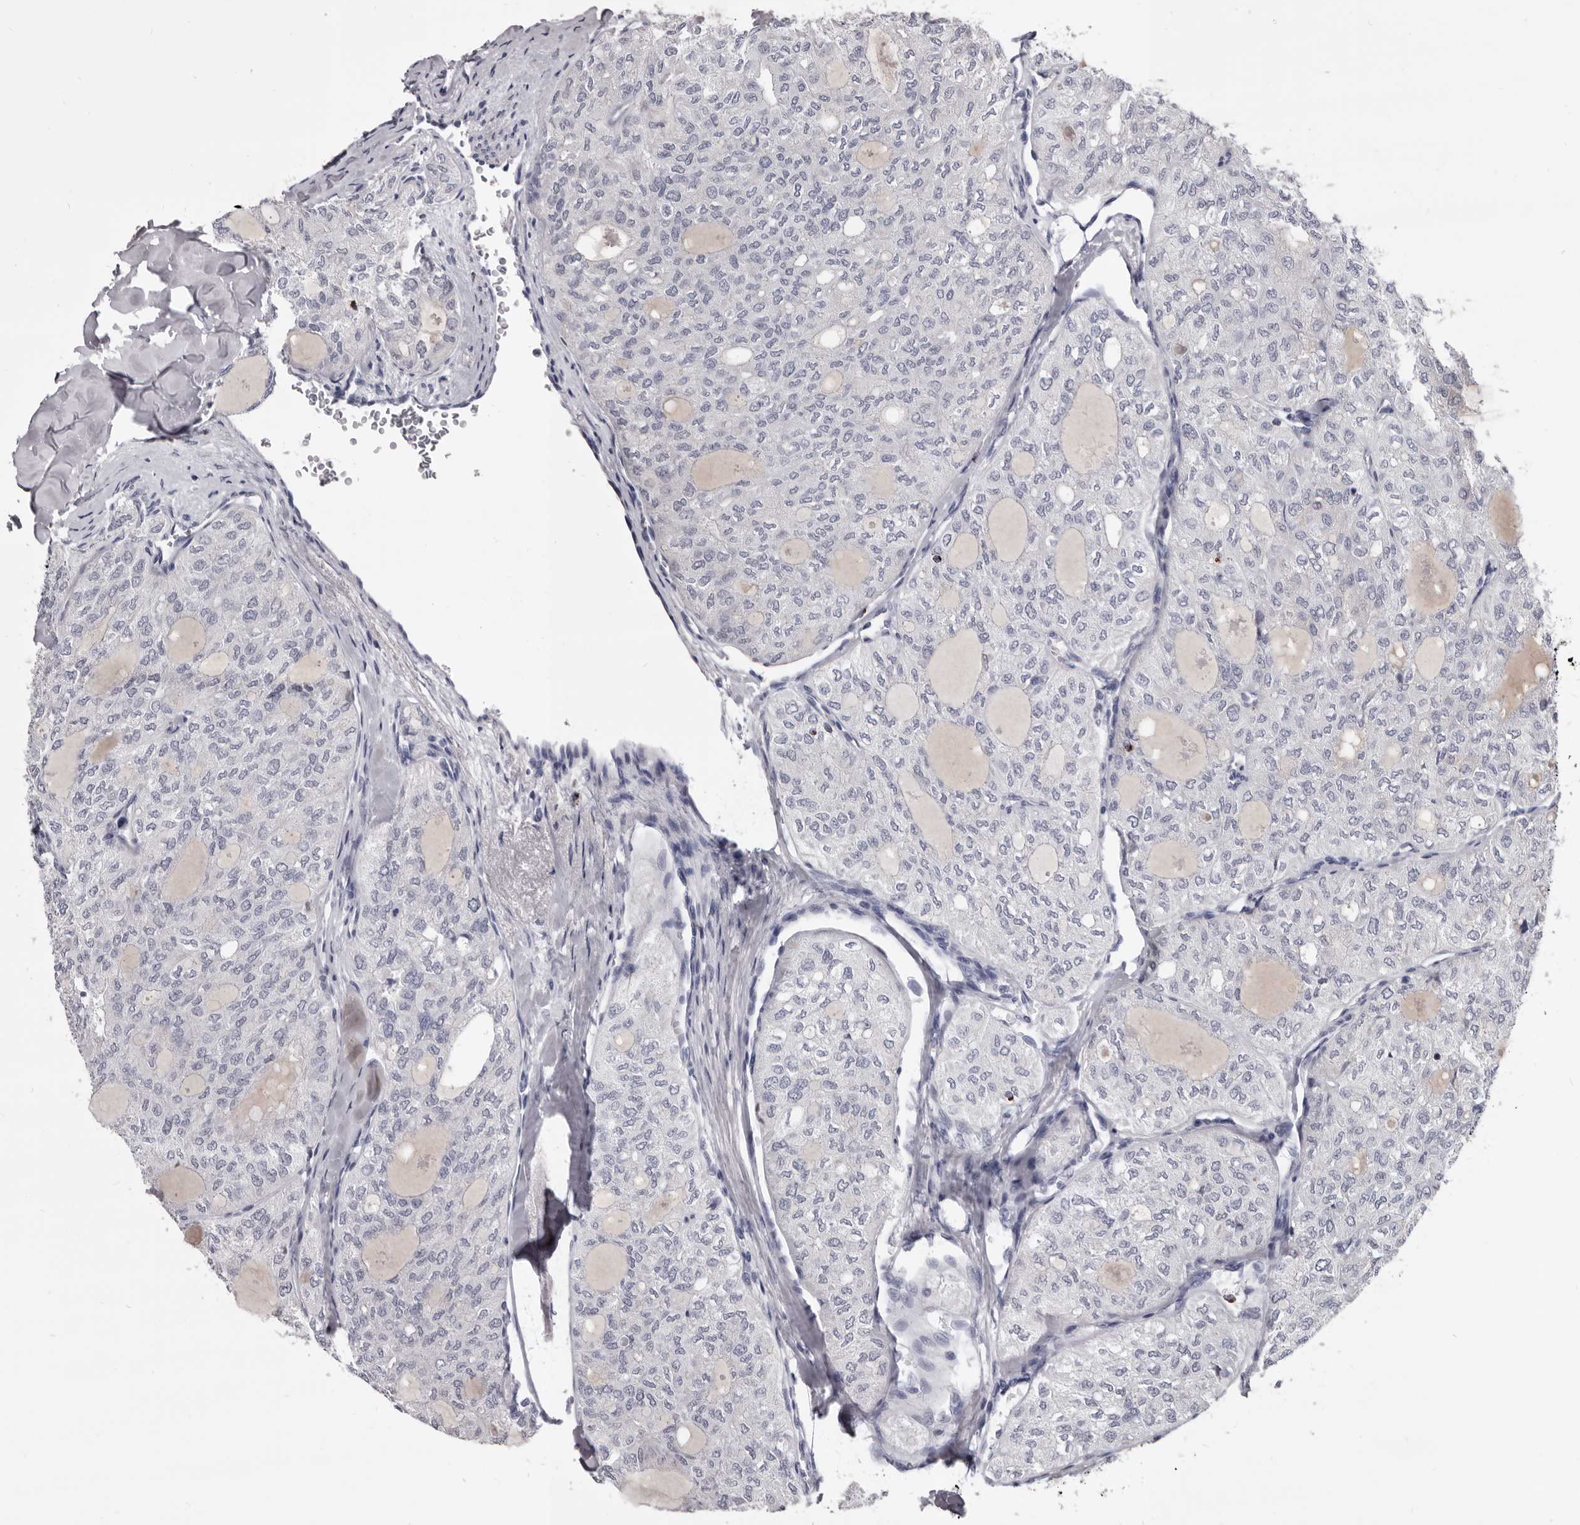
{"staining": {"intensity": "negative", "quantity": "none", "location": "none"}, "tissue": "thyroid cancer", "cell_type": "Tumor cells", "image_type": "cancer", "snomed": [{"axis": "morphology", "description": "Follicular adenoma carcinoma, NOS"}, {"axis": "topography", "description": "Thyroid gland"}], "caption": "A histopathology image of human thyroid cancer (follicular adenoma carcinoma) is negative for staining in tumor cells. (DAB immunohistochemistry visualized using brightfield microscopy, high magnification).", "gene": "GZMH", "patient": {"sex": "male", "age": 75}}